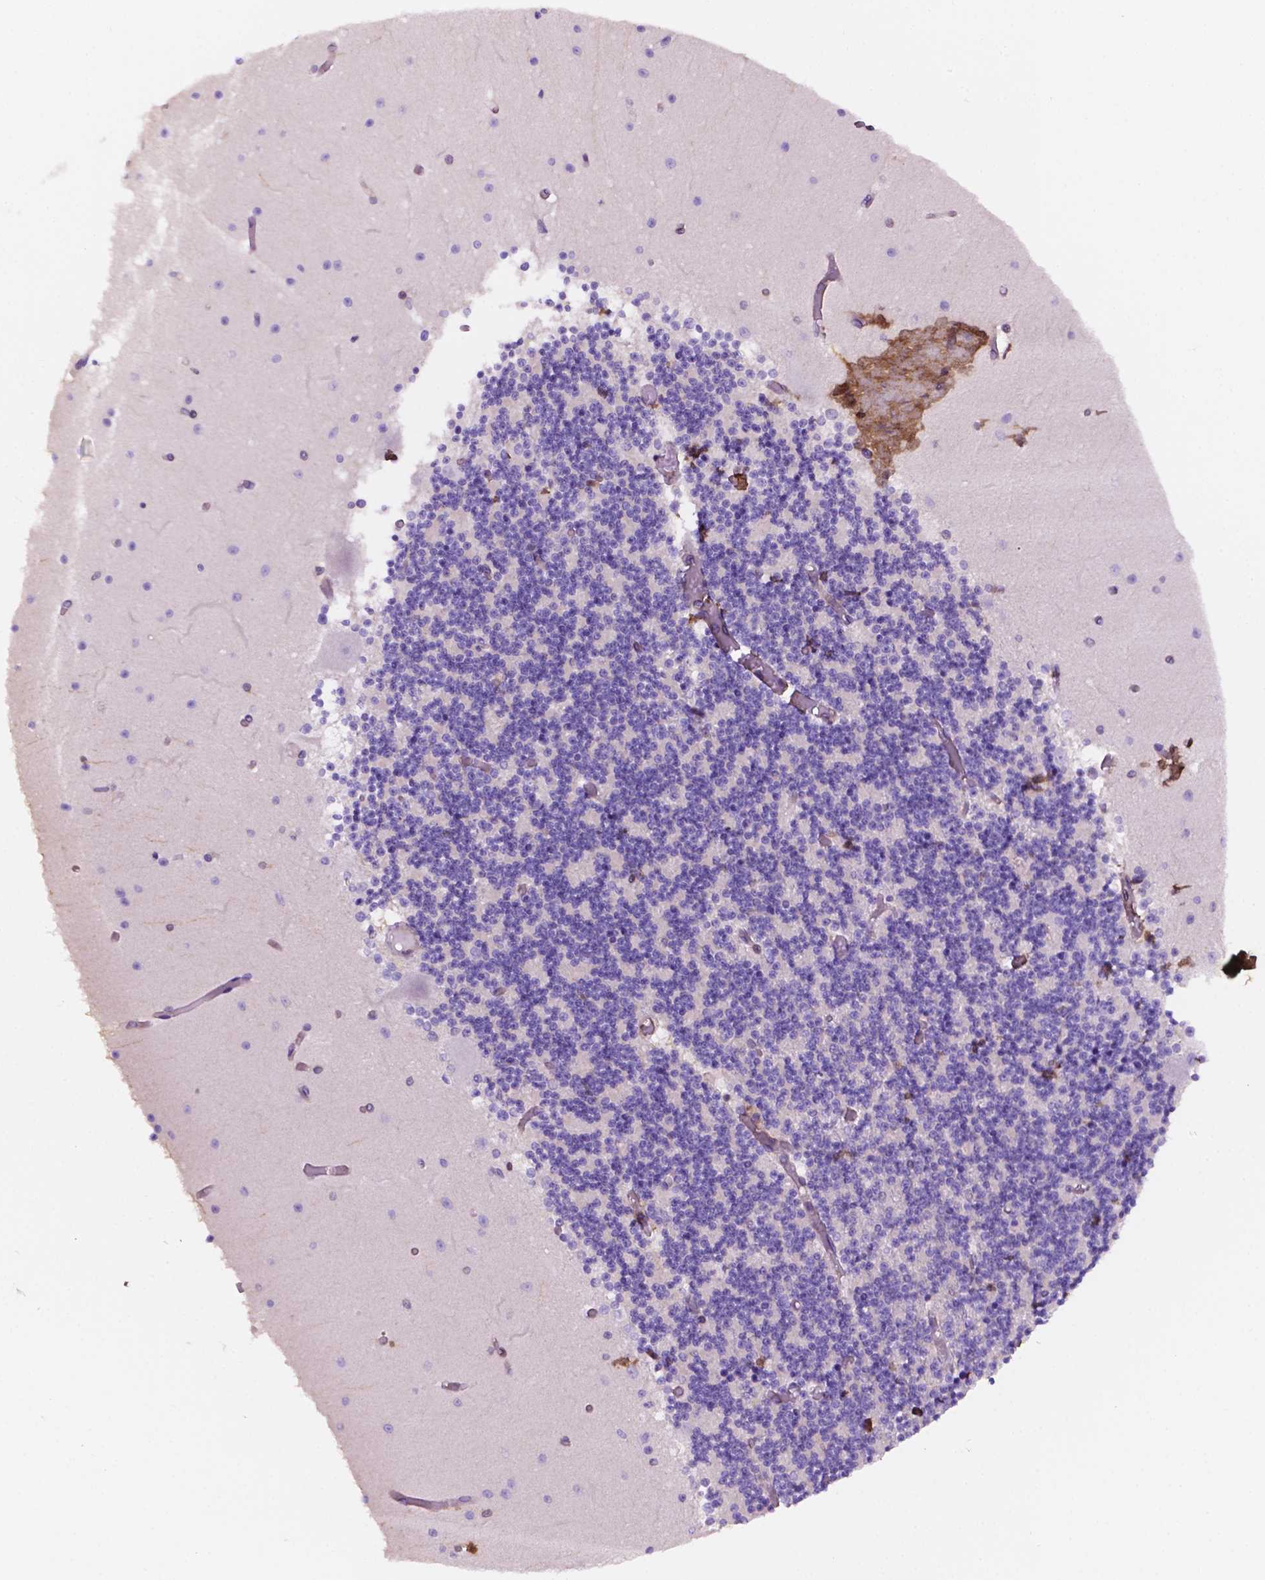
{"staining": {"intensity": "negative", "quantity": "none", "location": "none"}, "tissue": "cerebellum", "cell_type": "Cells in granular layer", "image_type": "normal", "snomed": [{"axis": "morphology", "description": "Normal tissue, NOS"}, {"axis": "topography", "description": "Cerebellum"}], "caption": "IHC photomicrograph of unremarkable cerebellum: cerebellum stained with DAB demonstrates no significant protein positivity in cells in granular layer.", "gene": "DCN", "patient": {"sex": "female", "age": 28}}